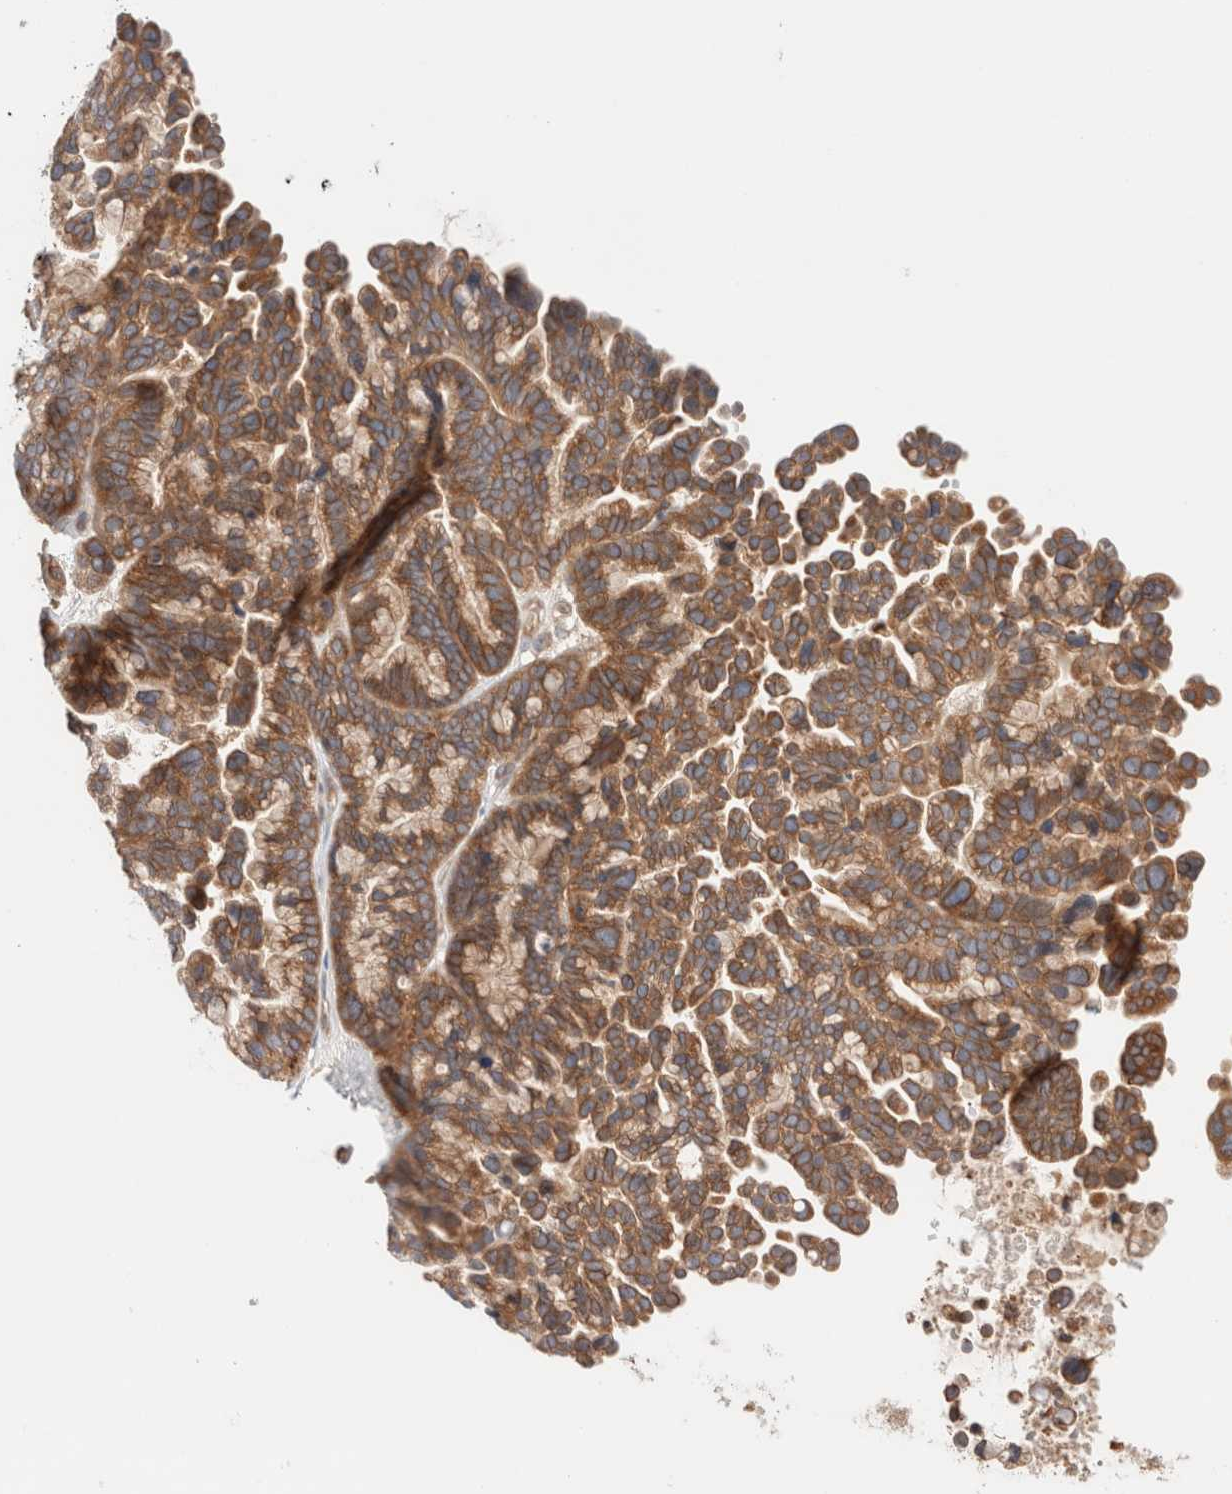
{"staining": {"intensity": "moderate", "quantity": ">75%", "location": "cytoplasmic/membranous"}, "tissue": "ovarian cancer", "cell_type": "Tumor cells", "image_type": "cancer", "snomed": [{"axis": "morphology", "description": "Cystadenocarcinoma, serous, NOS"}, {"axis": "topography", "description": "Ovary"}], "caption": "Ovarian serous cystadenocarcinoma tissue reveals moderate cytoplasmic/membranous positivity in about >75% of tumor cells (Stains: DAB in brown, nuclei in blue, Microscopy: brightfield microscopy at high magnification).", "gene": "SIKE1", "patient": {"sex": "female", "age": 56}}